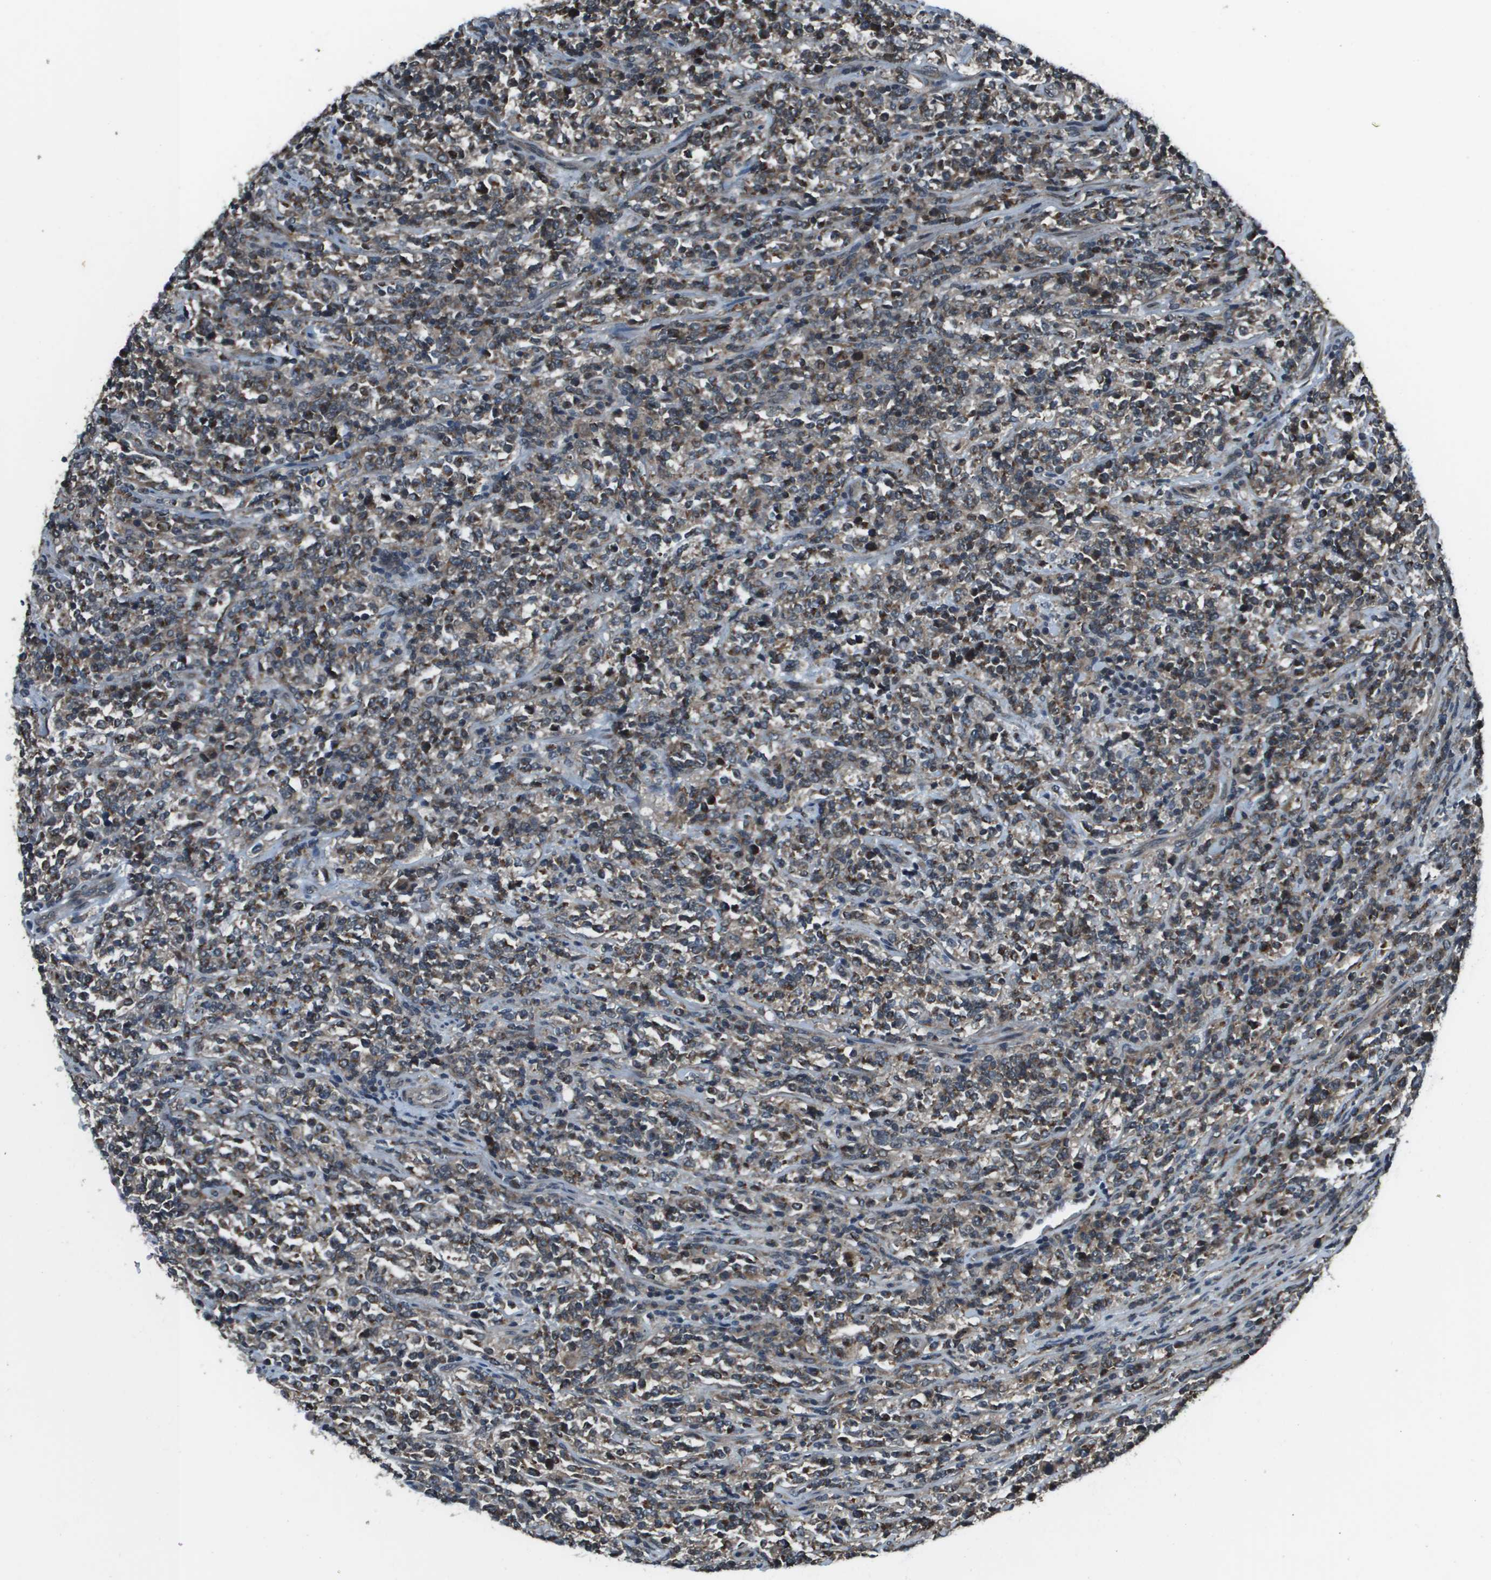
{"staining": {"intensity": "moderate", "quantity": ">75%", "location": "cytoplasmic/membranous"}, "tissue": "lymphoma", "cell_type": "Tumor cells", "image_type": "cancer", "snomed": [{"axis": "morphology", "description": "Malignant lymphoma, non-Hodgkin's type, High grade"}, {"axis": "topography", "description": "Soft tissue"}], "caption": "A histopathology image of human lymphoma stained for a protein shows moderate cytoplasmic/membranous brown staining in tumor cells. The protein is shown in brown color, while the nuclei are stained blue.", "gene": "PPFIA1", "patient": {"sex": "male", "age": 18}}